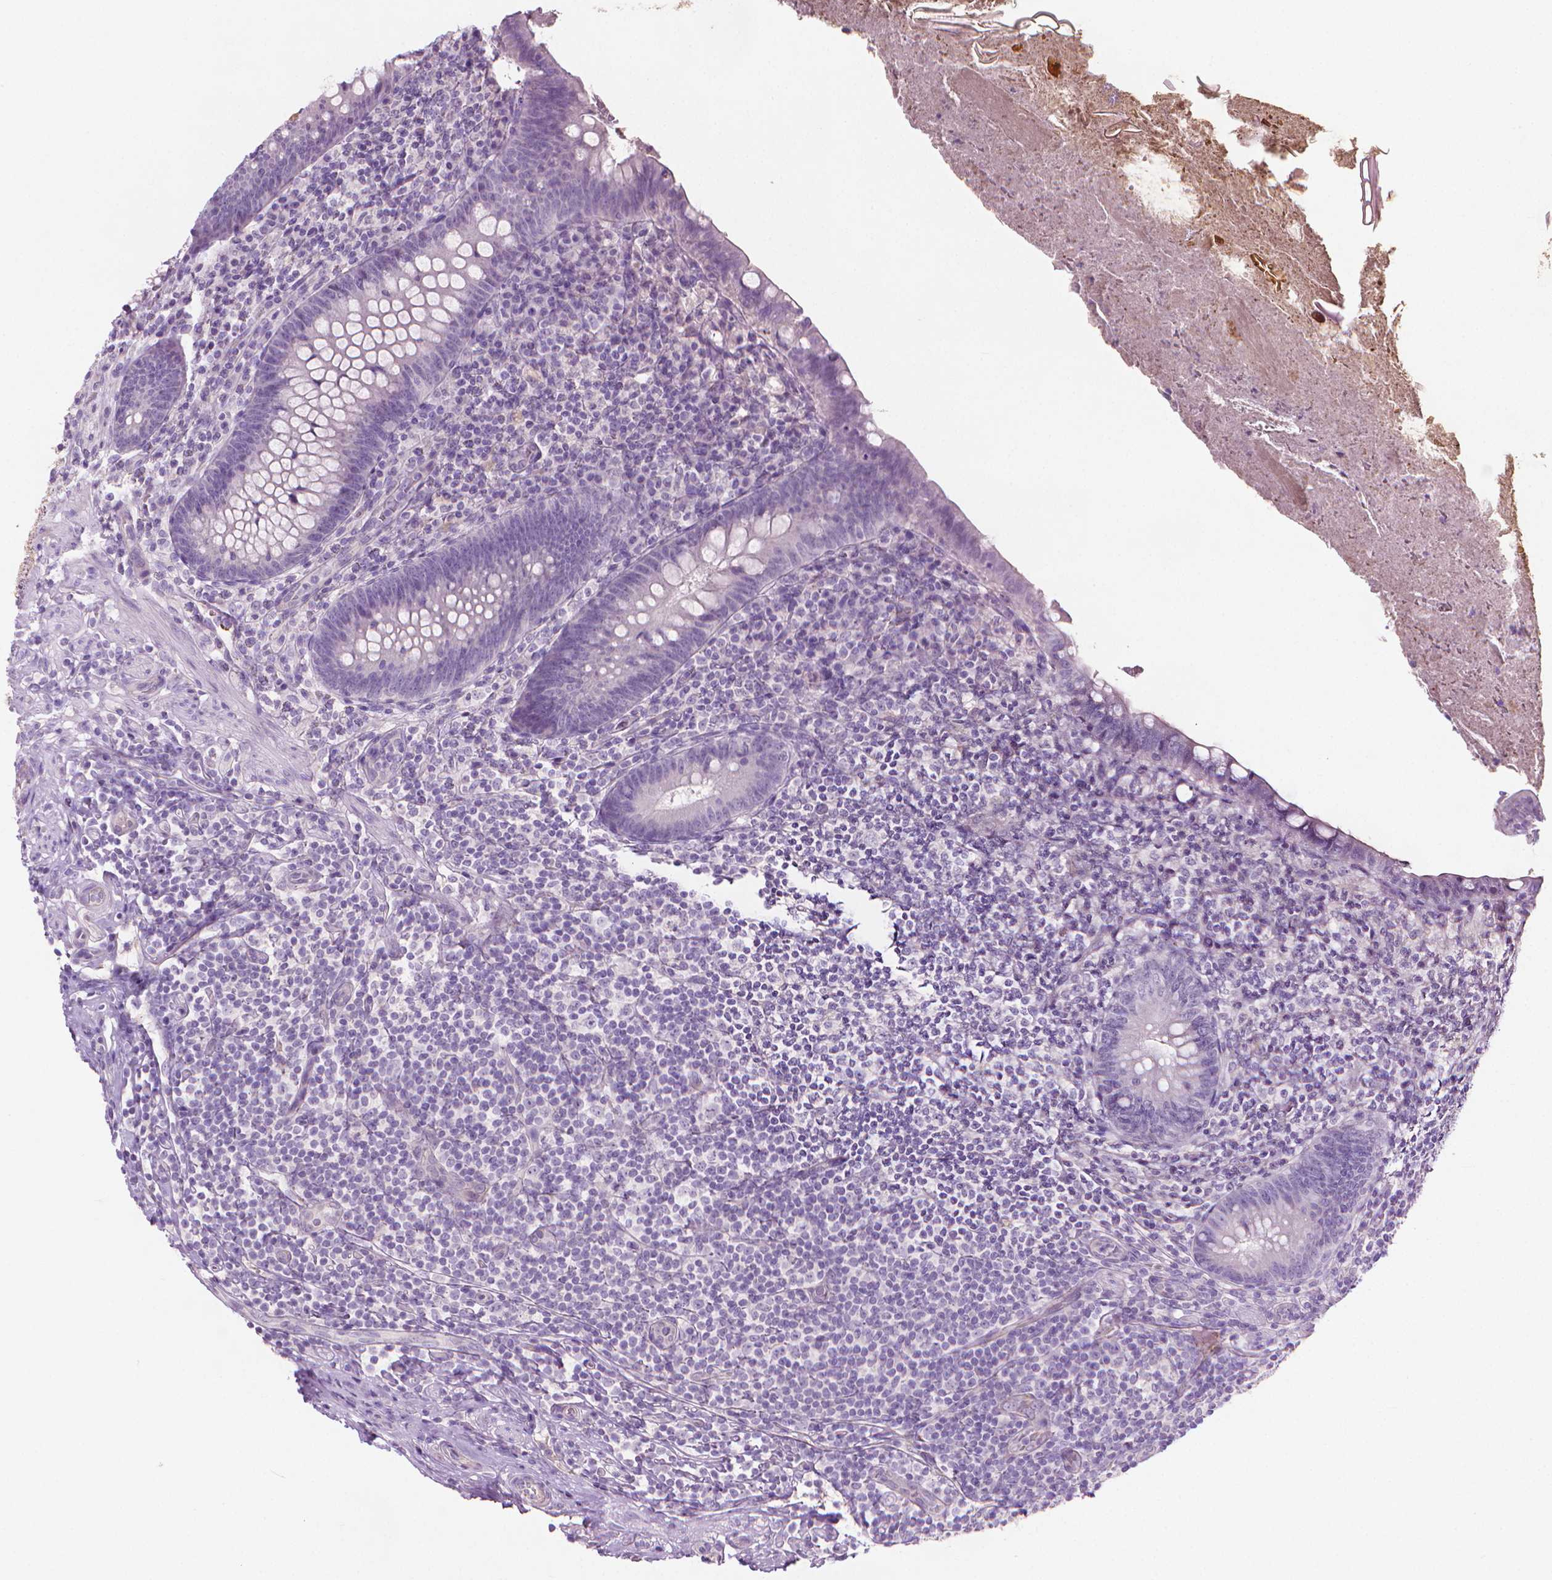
{"staining": {"intensity": "negative", "quantity": "none", "location": "none"}, "tissue": "appendix", "cell_type": "Glandular cells", "image_type": "normal", "snomed": [{"axis": "morphology", "description": "Normal tissue, NOS"}, {"axis": "topography", "description": "Appendix"}], "caption": "Immunohistochemistry photomicrograph of normal appendix stained for a protein (brown), which demonstrates no positivity in glandular cells.", "gene": "KRT73", "patient": {"sex": "male", "age": 47}}